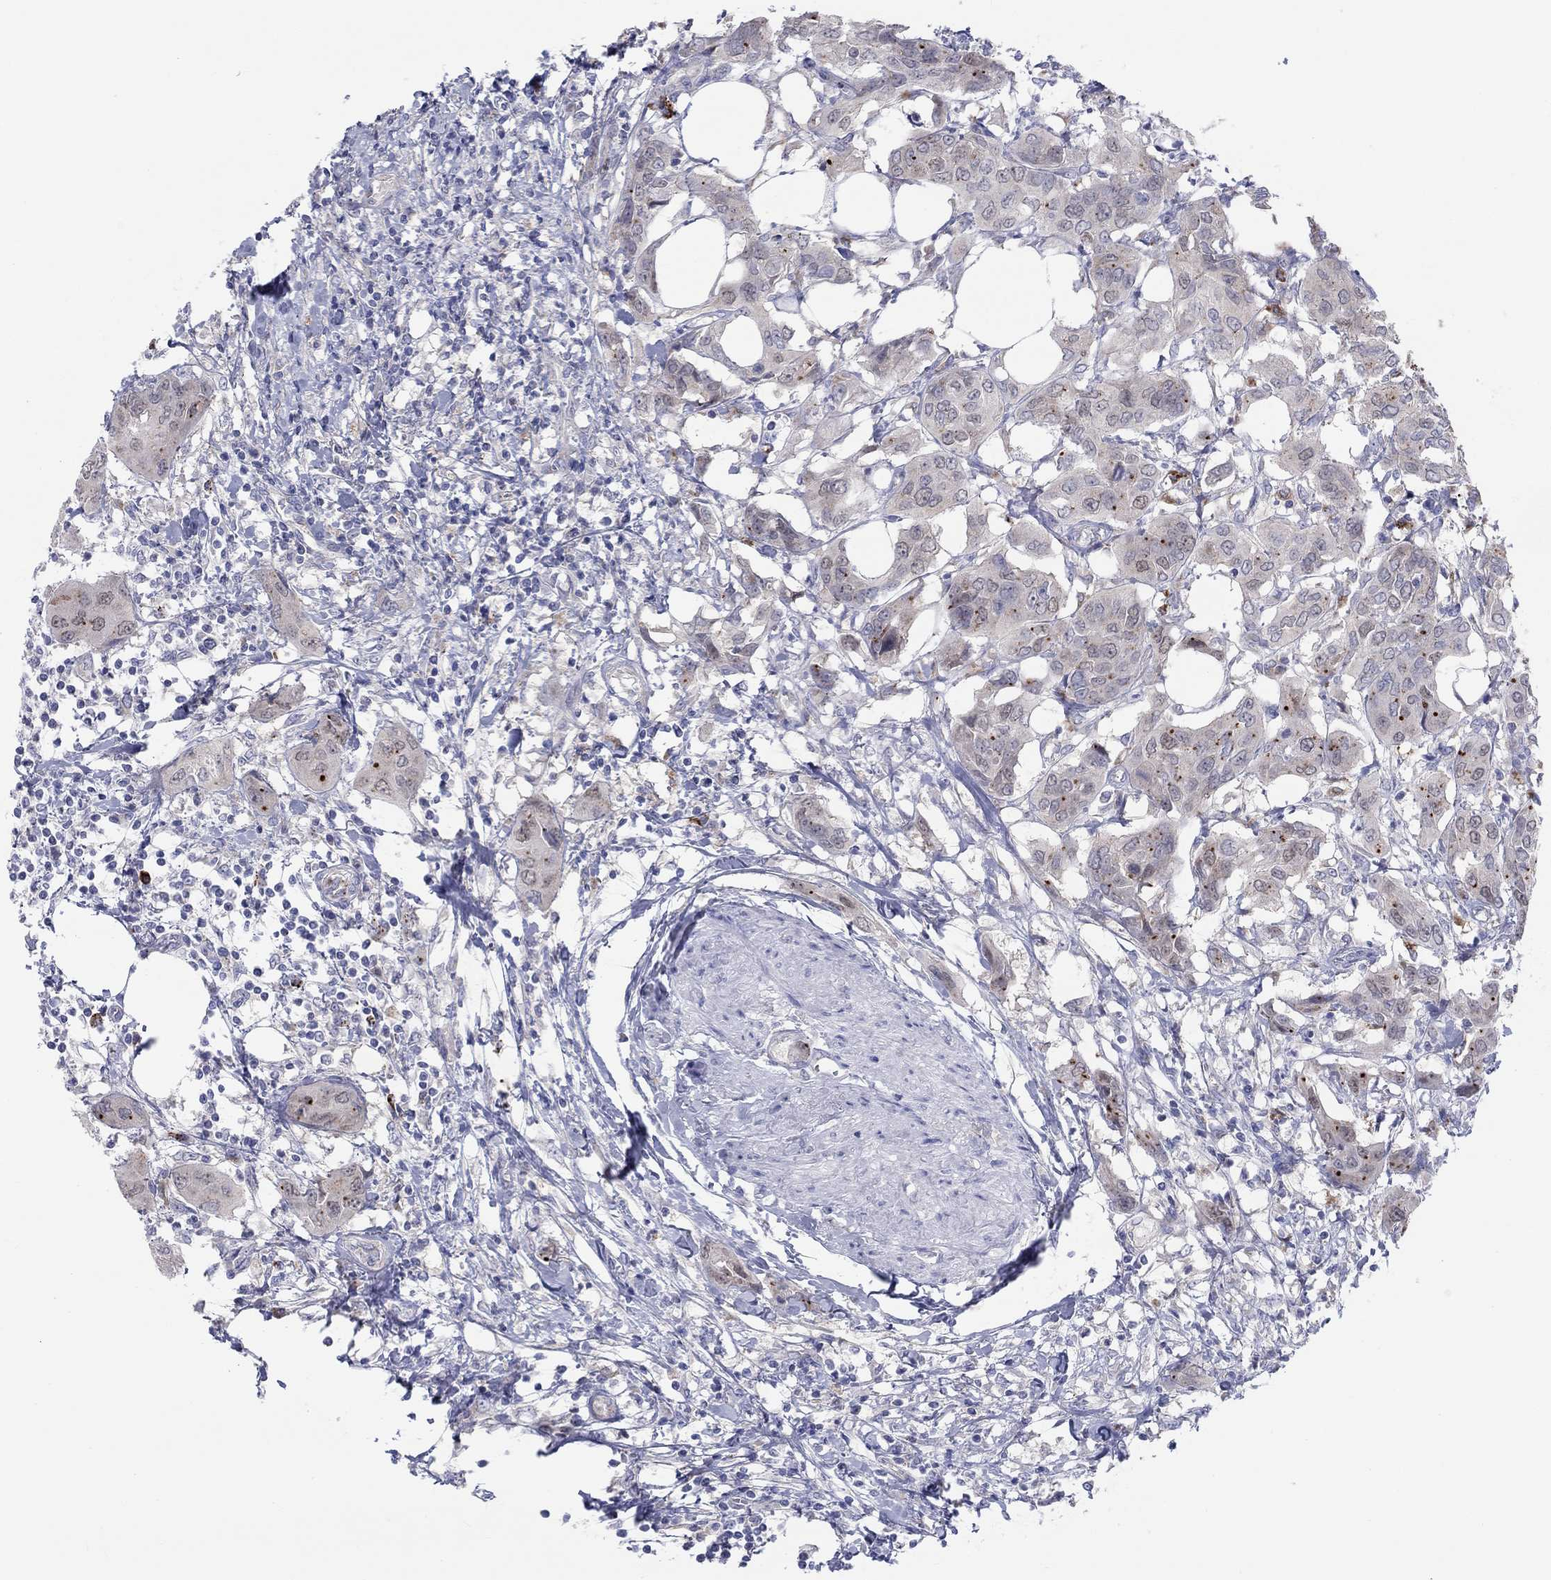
{"staining": {"intensity": "negative", "quantity": "none", "location": "none"}, "tissue": "urothelial cancer", "cell_type": "Tumor cells", "image_type": "cancer", "snomed": [{"axis": "morphology", "description": "Urothelial carcinoma, NOS"}, {"axis": "morphology", "description": "Urothelial carcinoma, High grade"}, {"axis": "topography", "description": "Urinary bladder"}], "caption": "Tumor cells show no significant expression in urothelial cancer. (IHC, brightfield microscopy, high magnification).", "gene": "BCO2", "patient": {"sex": "male", "age": 63}}